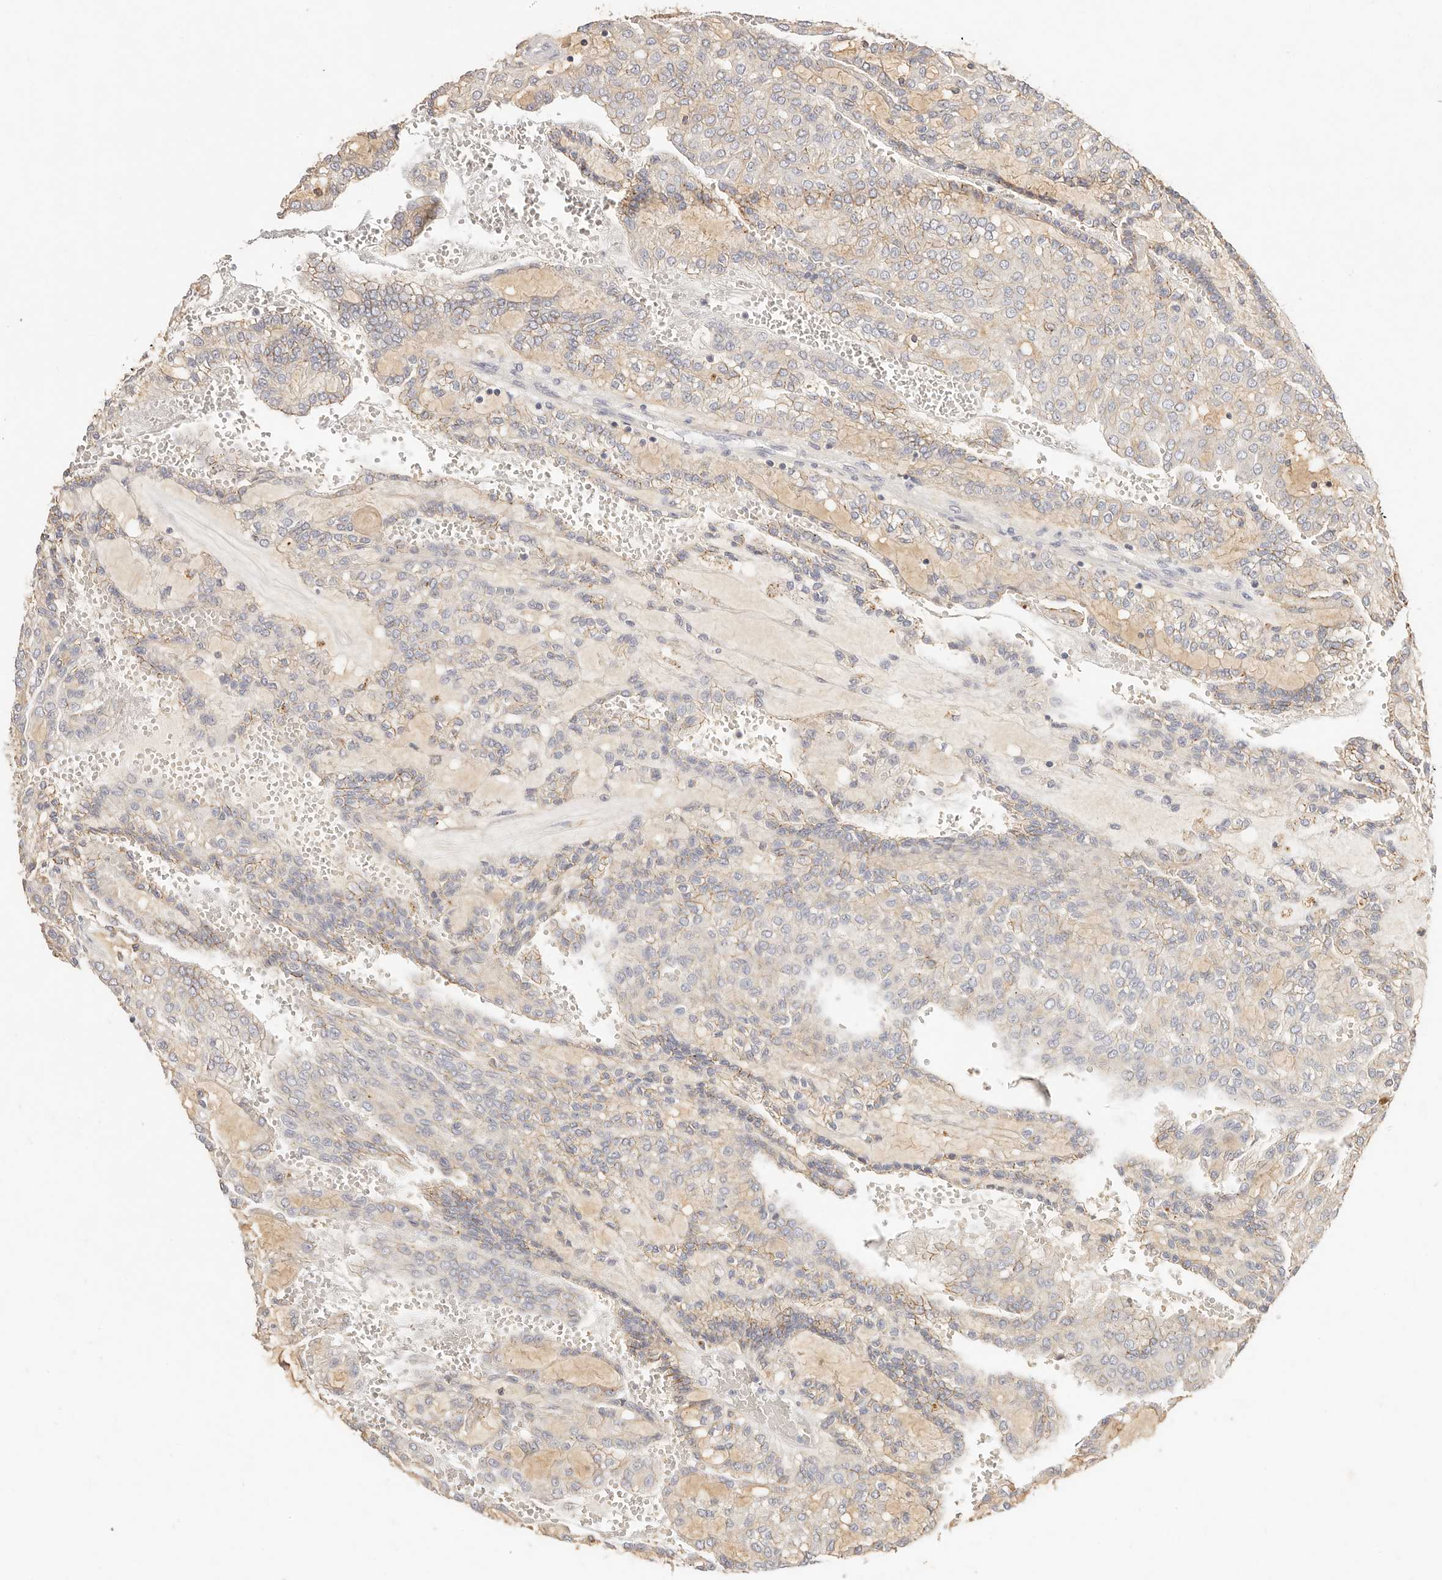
{"staining": {"intensity": "negative", "quantity": "none", "location": "none"}, "tissue": "renal cancer", "cell_type": "Tumor cells", "image_type": "cancer", "snomed": [{"axis": "morphology", "description": "Adenocarcinoma, NOS"}, {"axis": "topography", "description": "Kidney"}], "caption": "This is an immunohistochemistry (IHC) image of adenocarcinoma (renal). There is no expression in tumor cells.", "gene": "CXADR", "patient": {"sex": "male", "age": 63}}